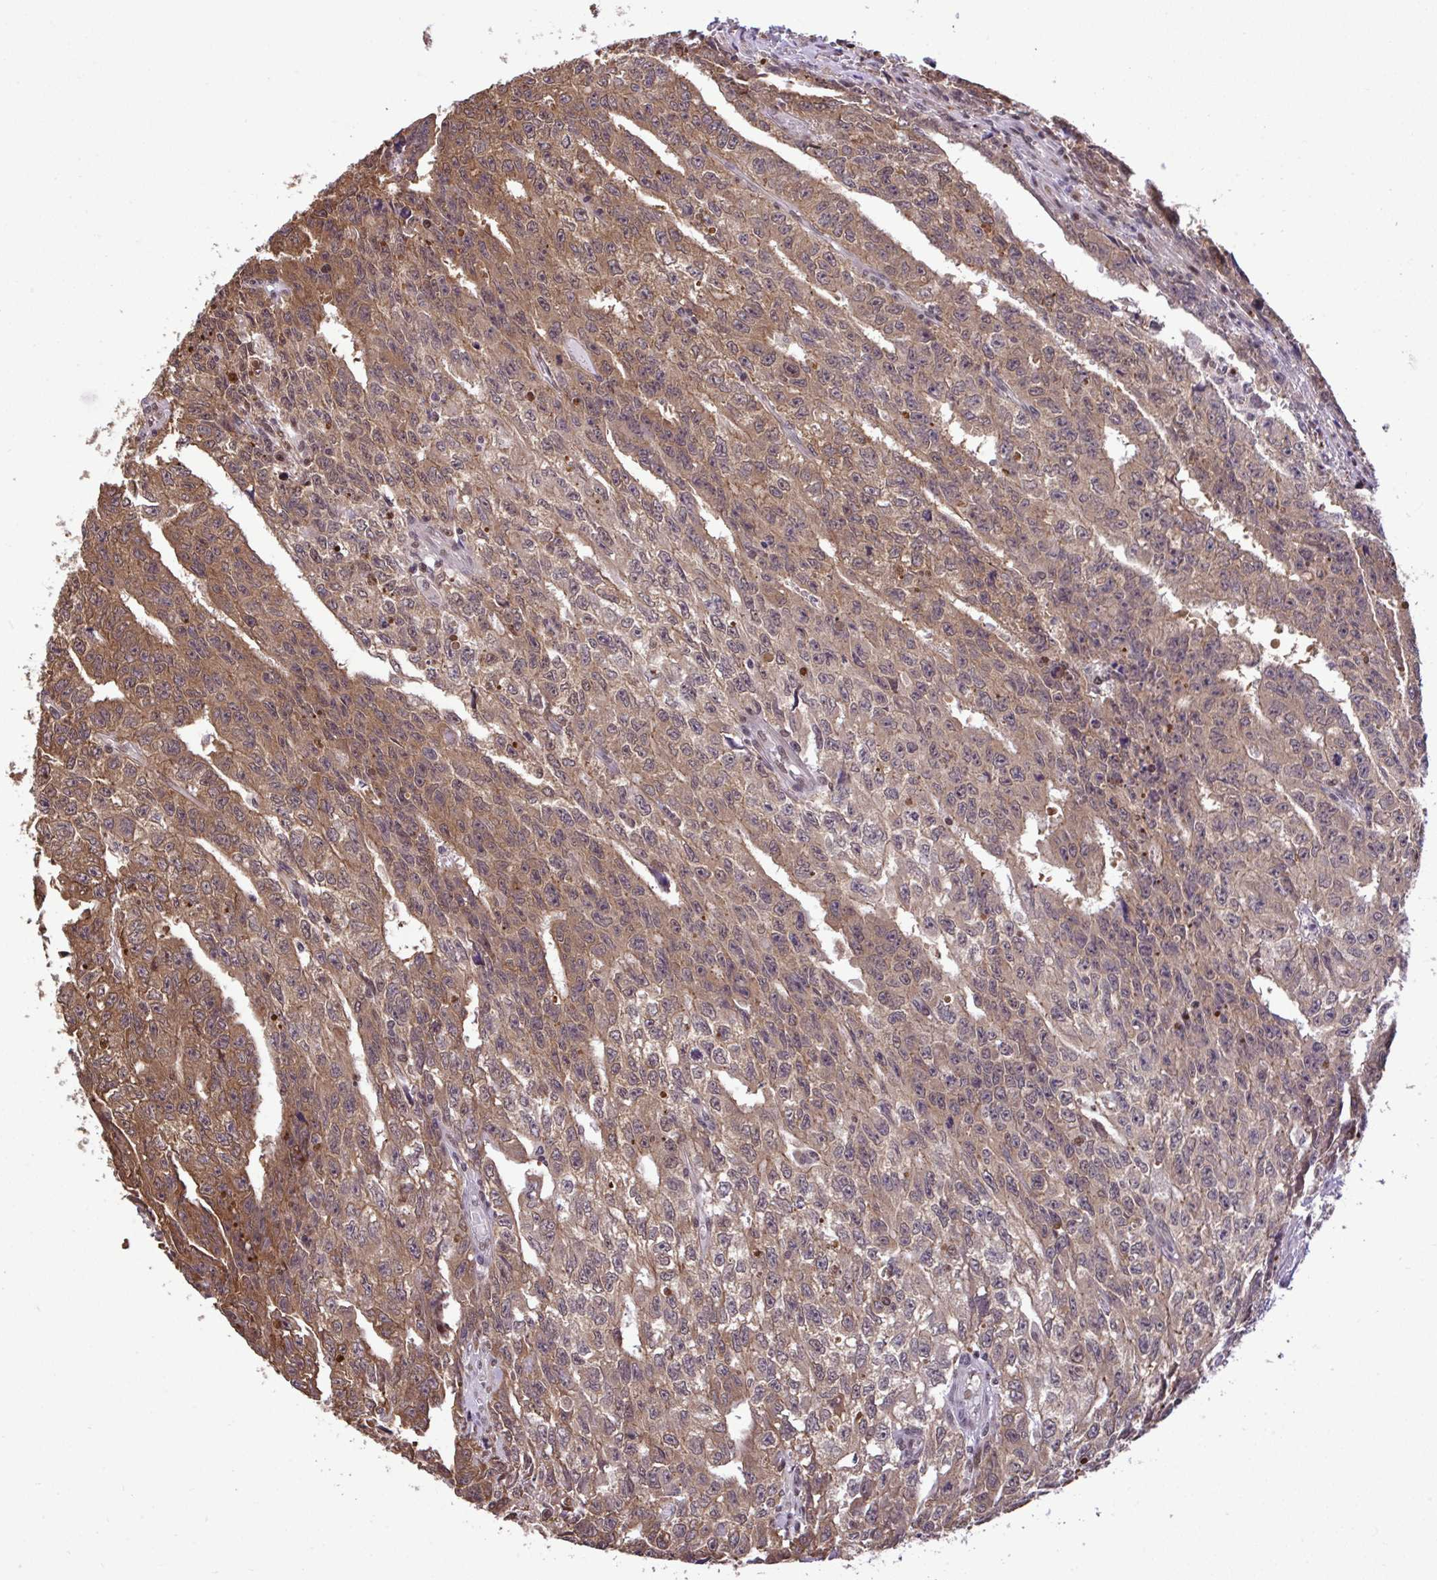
{"staining": {"intensity": "moderate", "quantity": ">75%", "location": "cytoplasmic/membranous"}, "tissue": "testis cancer", "cell_type": "Tumor cells", "image_type": "cancer", "snomed": [{"axis": "morphology", "description": "Carcinoma, Embryonal, NOS"}, {"axis": "morphology", "description": "Teratoma, malignant, NOS"}, {"axis": "topography", "description": "Testis"}], "caption": "Testis cancer tissue demonstrates moderate cytoplasmic/membranous positivity in approximately >75% of tumor cells", "gene": "GLIS3", "patient": {"sex": "male", "age": 24}}